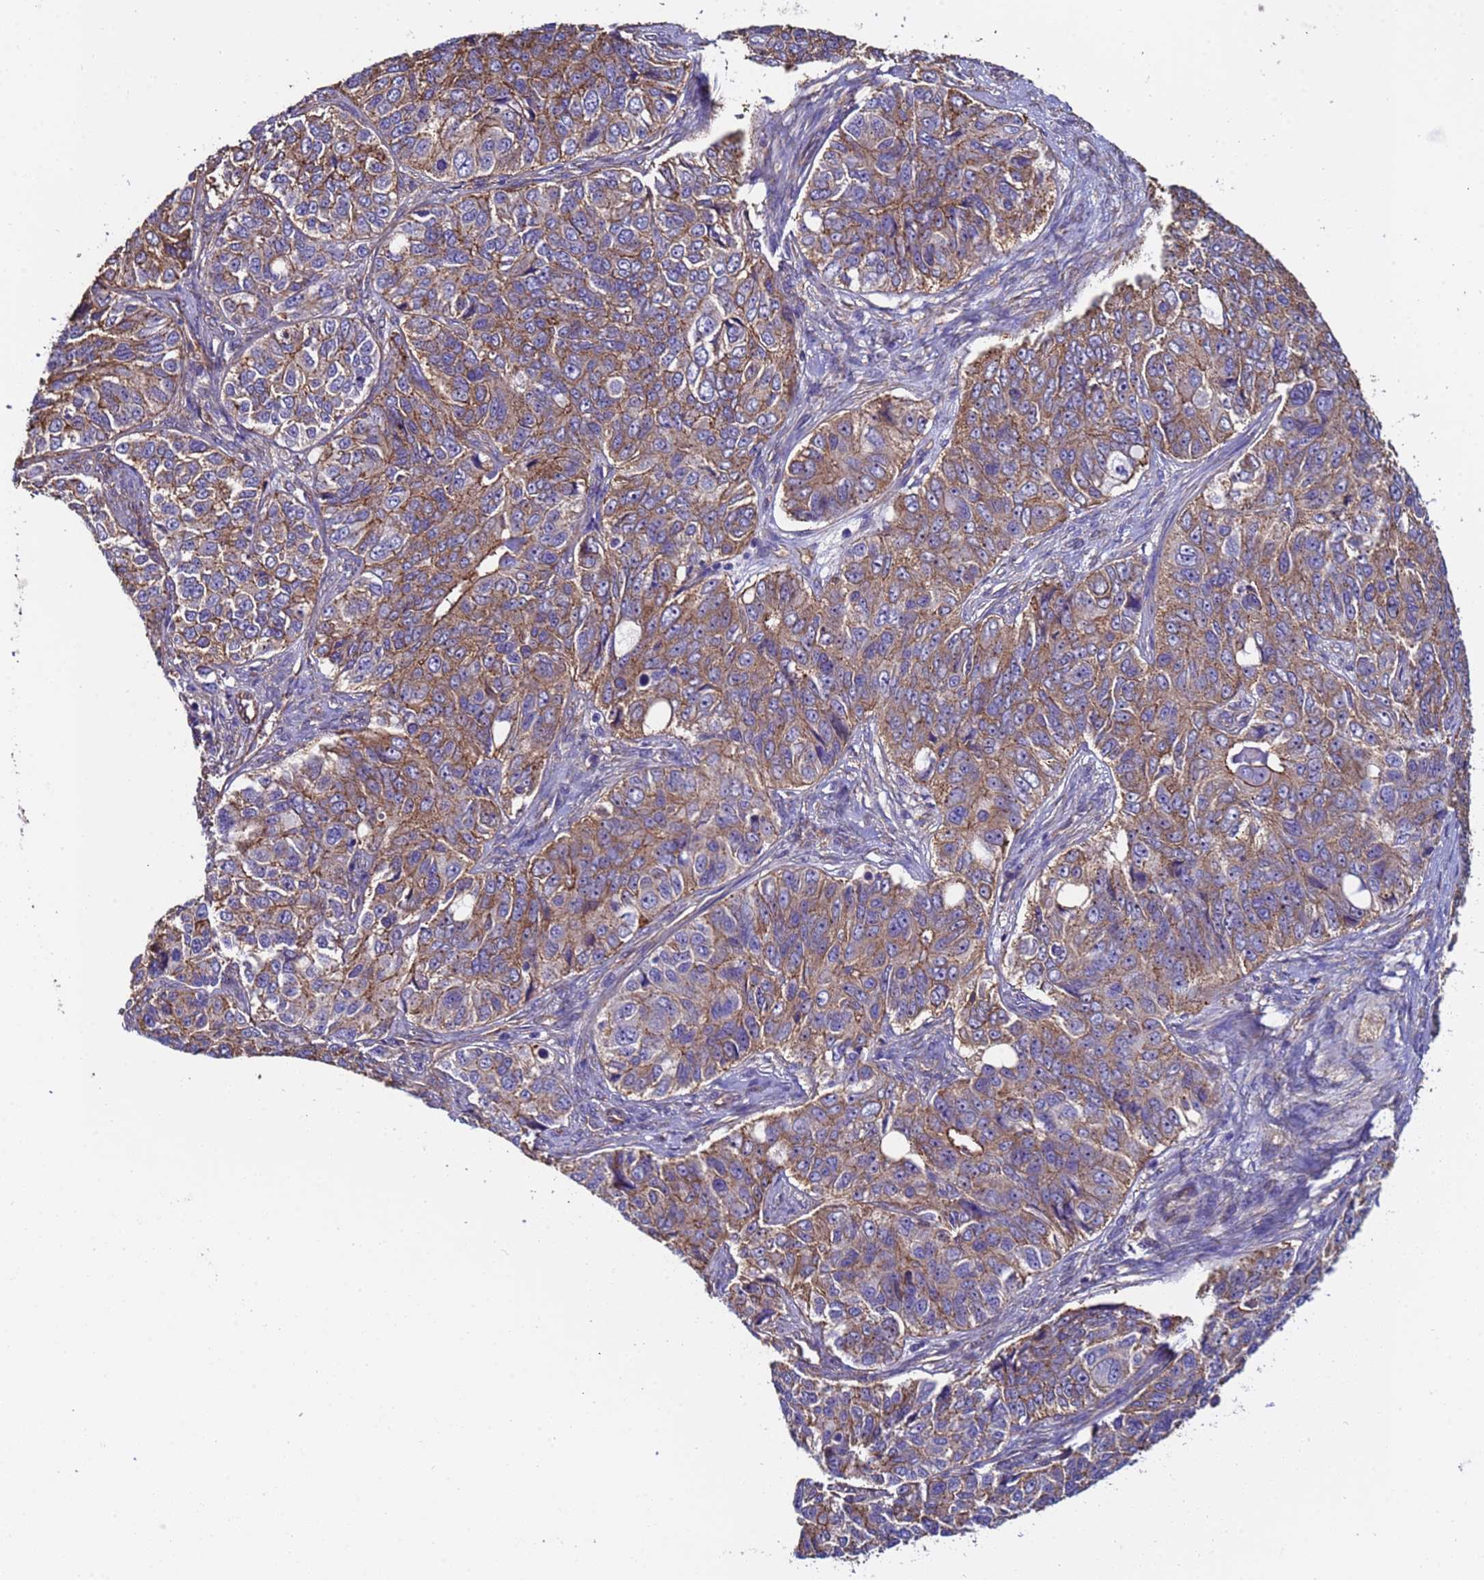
{"staining": {"intensity": "moderate", "quantity": "25%-75%", "location": "cytoplasmic/membranous"}, "tissue": "ovarian cancer", "cell_type": "Tumor cells", "image_type": "cancer", "snomed": [{"axis": "morphology", "description": "Carcinoma, endometroid"}, {"axis": "topography", "description": "Ovary"}], "caption": "This is an image of immunohistochemistry staining of ovarian endometroid carcinoma, which shows moderate expression in the cytoplasmic/membranous of tumor cells.", "gene": "ZNF248", "patient": {"sex": "female", "age": 51}}